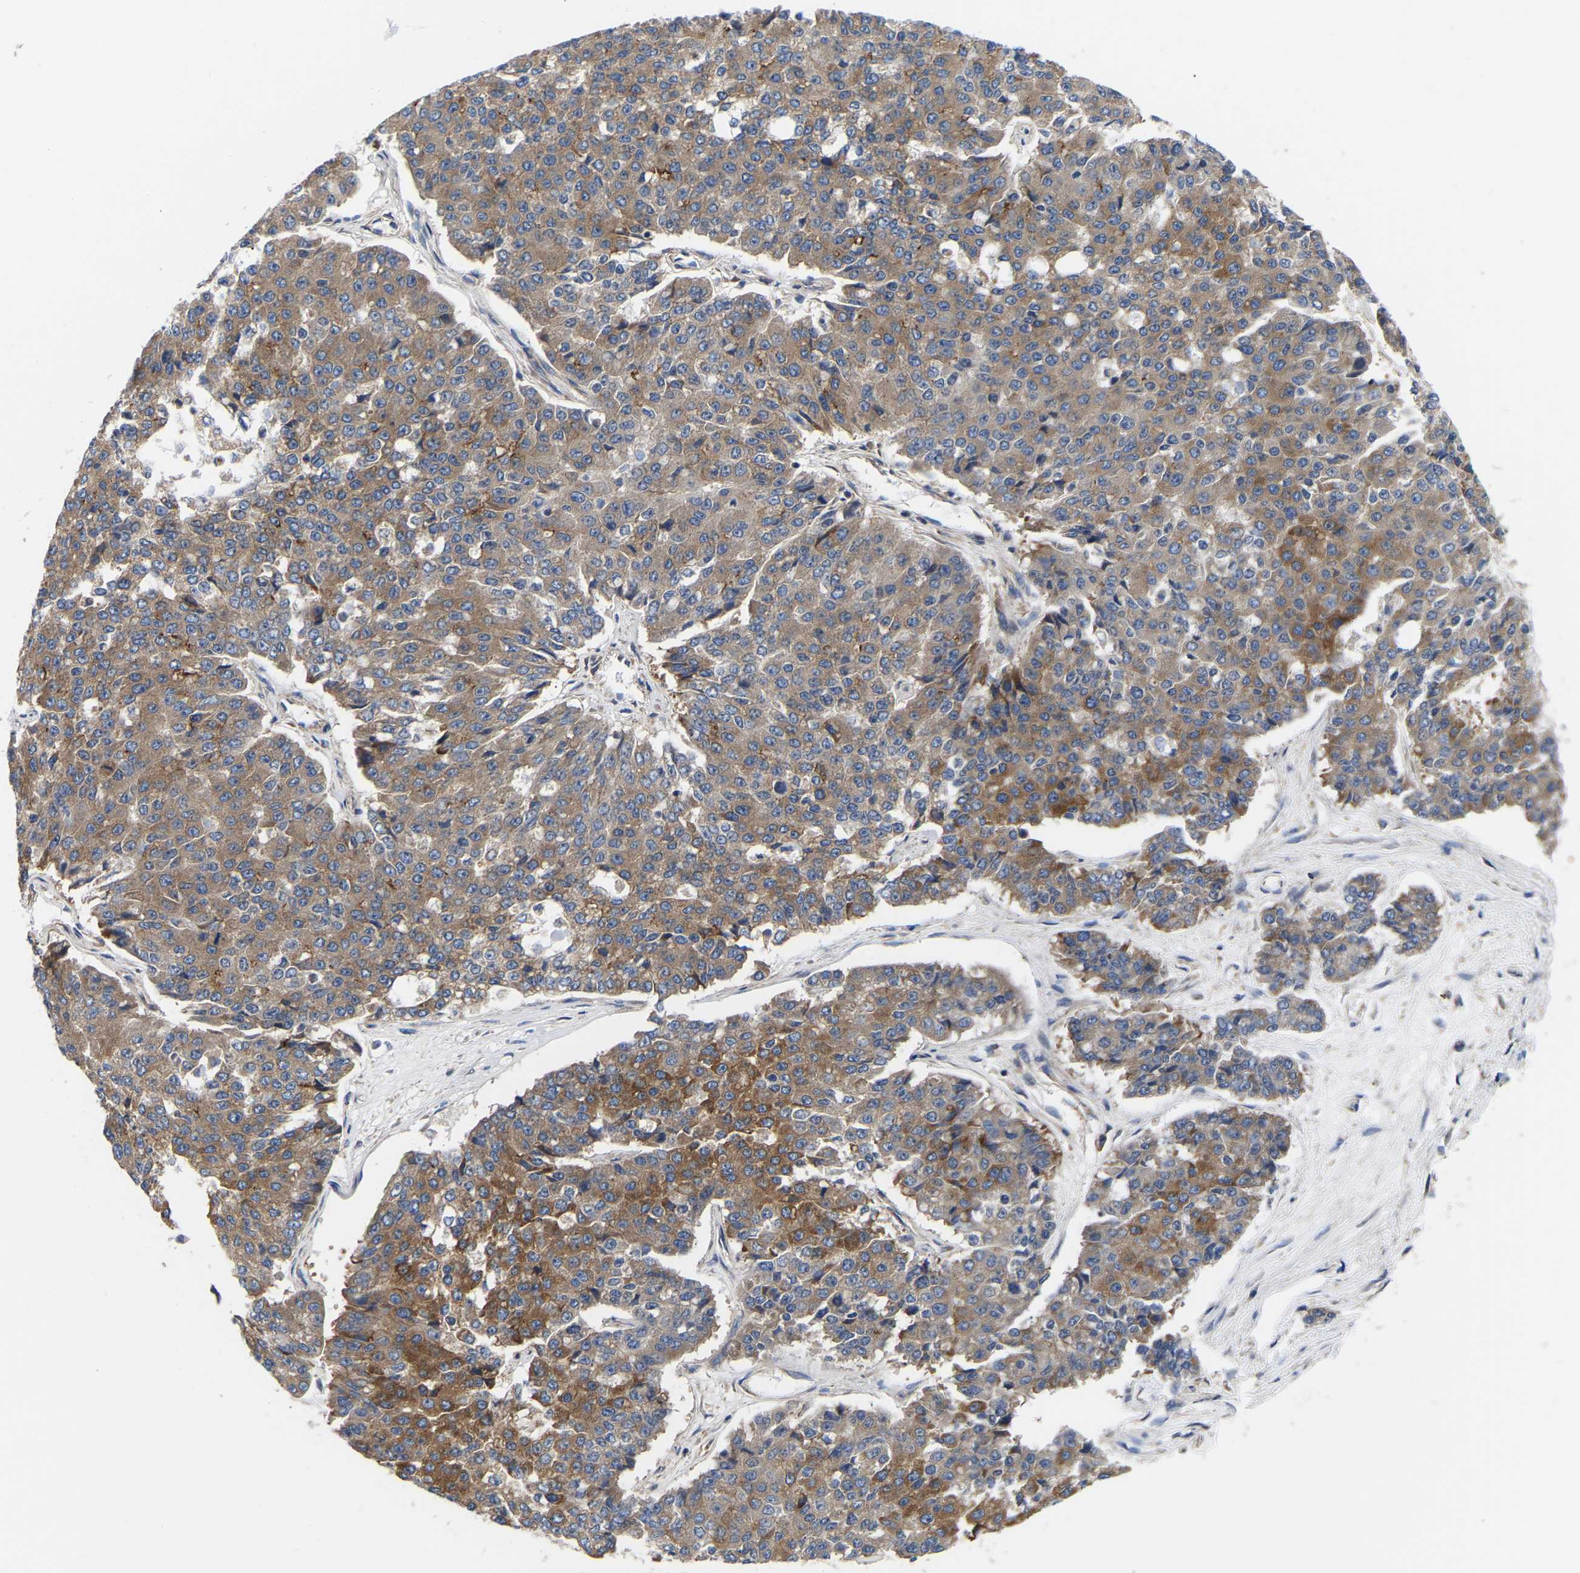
{"staining": {"intensity": "moderate", "quantity": ">75%", "location": "cytoplasmic/membranous"}, "tissue": "pancreatic cancer", "cell_type": "Tumor cells", "image_type": "cancer", "snomed": [{"axis": "morphology", "description": "Adenocarcinoma, NOS"}, {"axis": "topography", "description": "Pancreas"}], "caption": "Pancreatic adenocarcinoma stained with a brown dye displays moderate cytoplasmic/membranous positive staining in about >75% of tumor cells.", "gene": "AIMP2", "patient": {"sex": "male", "age": 50}}